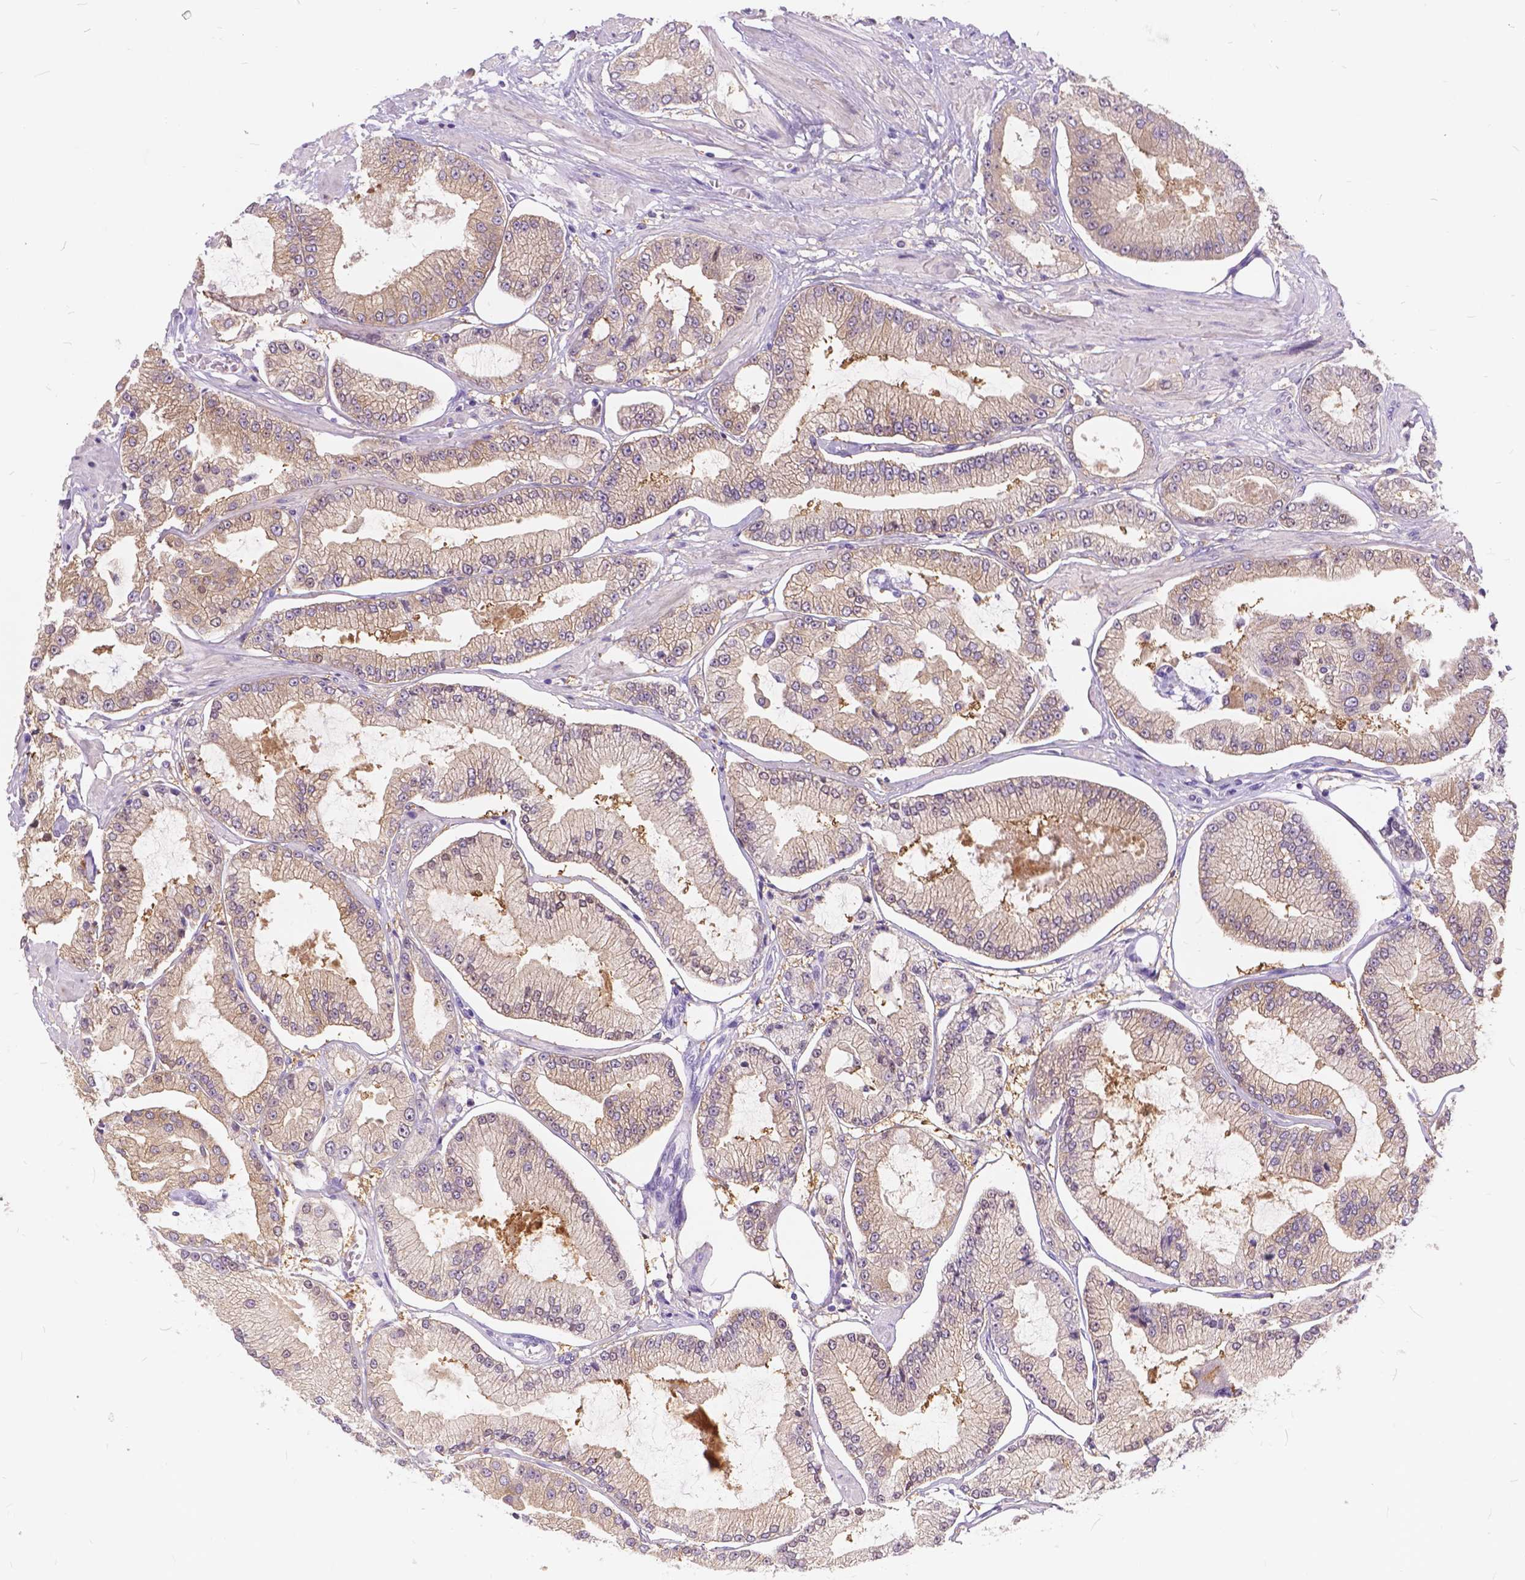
{"staining": {"intensity": "weak", "quantity": "25%-75%", "location": "cytoplasmic/membranous"}, "tissue": "prostate cancer", "cell_type": "Tumor cells", "image_type": "cancer", "snomed": [{"axis": "morphology", "description": "Adenocarcinoma, Low grade"}, {"axis": "topography", "description": "Prostate"}], "caption": "A high-resolution micrograph shows IHC staining of prostate cancer (low-grade adenocarcinoma), which shows weak cytoplasmic/membranous expression in approximately 25%-75% of tumor cells.", "gene": "PEX11G", "patient": {"sex": "male", "age": 55}}